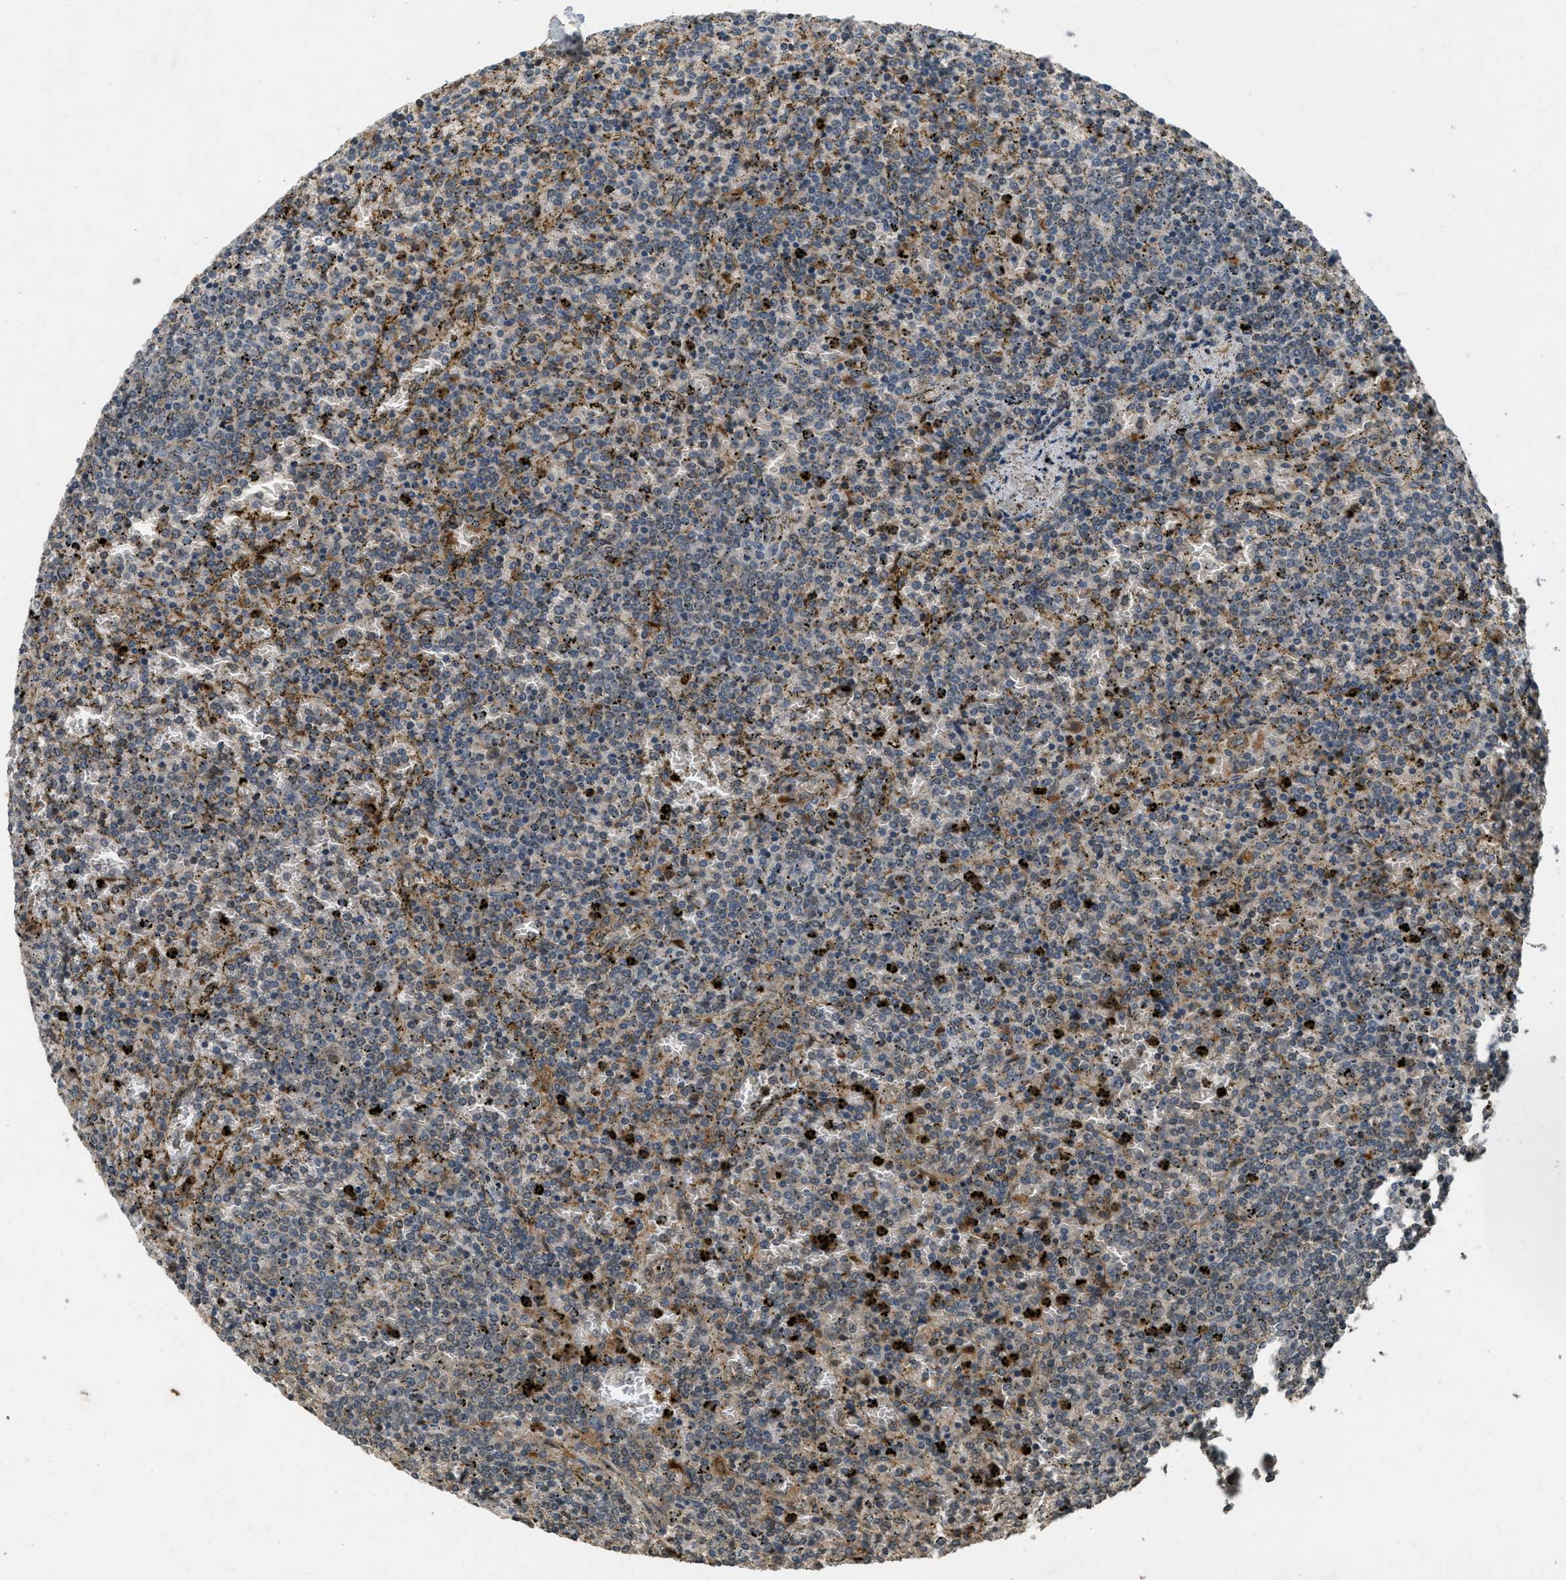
{"staining": {"intensity": "weak", "quantity": "<25%", "location": "cytoplasmic/membranous"}, "tissue": "lymphoma", "cell_type": "Tumor cells", "image_type": "cancer", "snomed": [{"axis": "morphology", "description": "Malignant lymphoma, non-Hodgkin's type, Low grade"}, {"axis": "topography", "description": "Spleen"}], "caption": "Tumor cells are negative for brown protein staining in malignant lymphoma, non-Hodgkin's type (low-grade). Brightfield microscopy of immunohistochemistry (IHC) stained with DAB (3,3'-diaminobenzidine) (brown) and hematoxylin (blue), captured at high magnification.", "gene": "ATG7", "patient": {"sex": "female", "age": 77}}